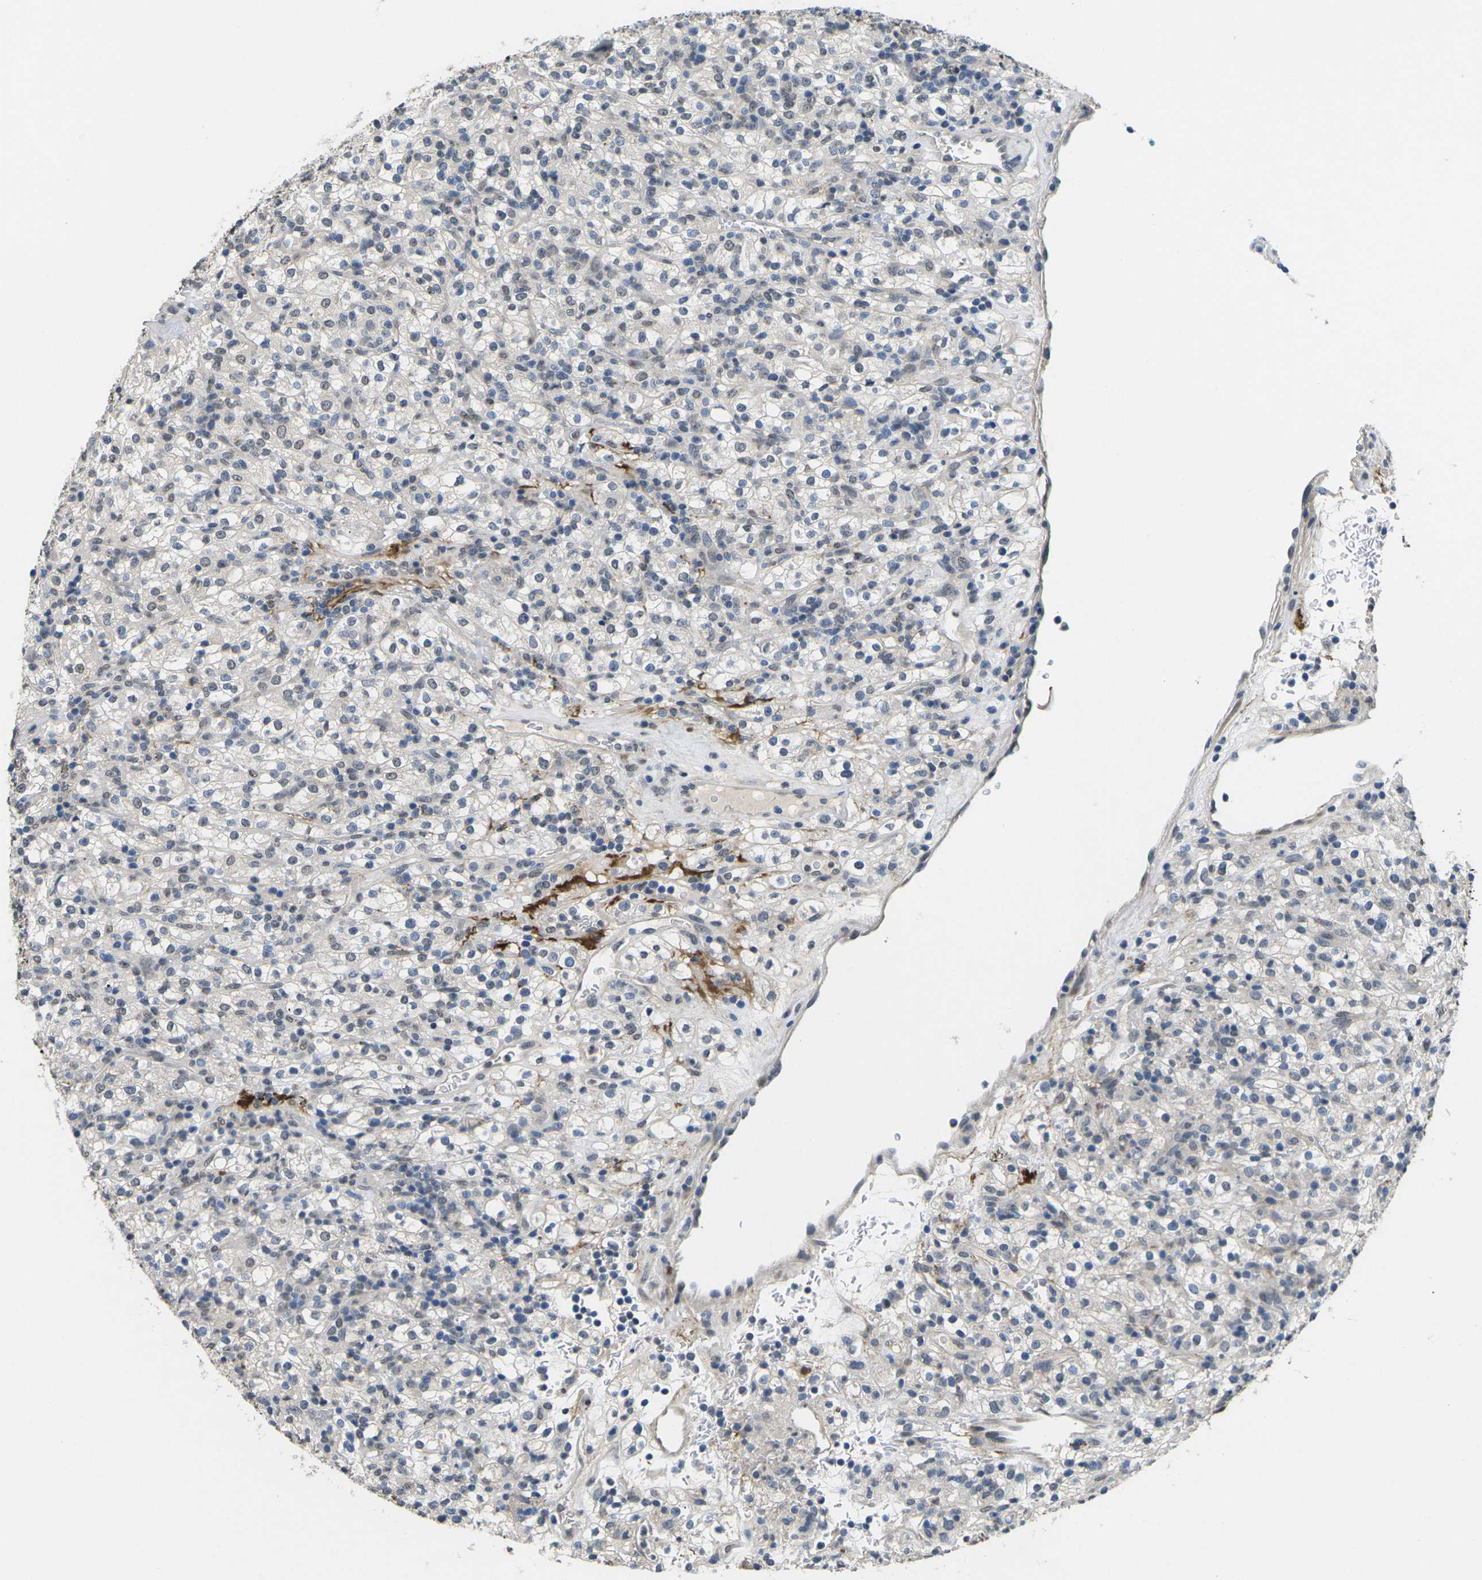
{"staining": {"intensity": "negative", "quantity": "none", "location": "none"}, "tissue": "renal cancer", "cell_type": "Tumor cells", "image_type": "cancer", "snomed": [{"axis": "morphology", "description": "Normal tissue, NOS"}, {"axis": "morphology", "description": "Adenocarcinoma, NOS"}, {"axis": "topography", "description": "Kidney"}], "caption": "Tumor cells show no significant protein positivity in renal cancer (adenocarcinoma).", "gene": "SCNN1B", "patient": {"sex": "female", "age": 72}}